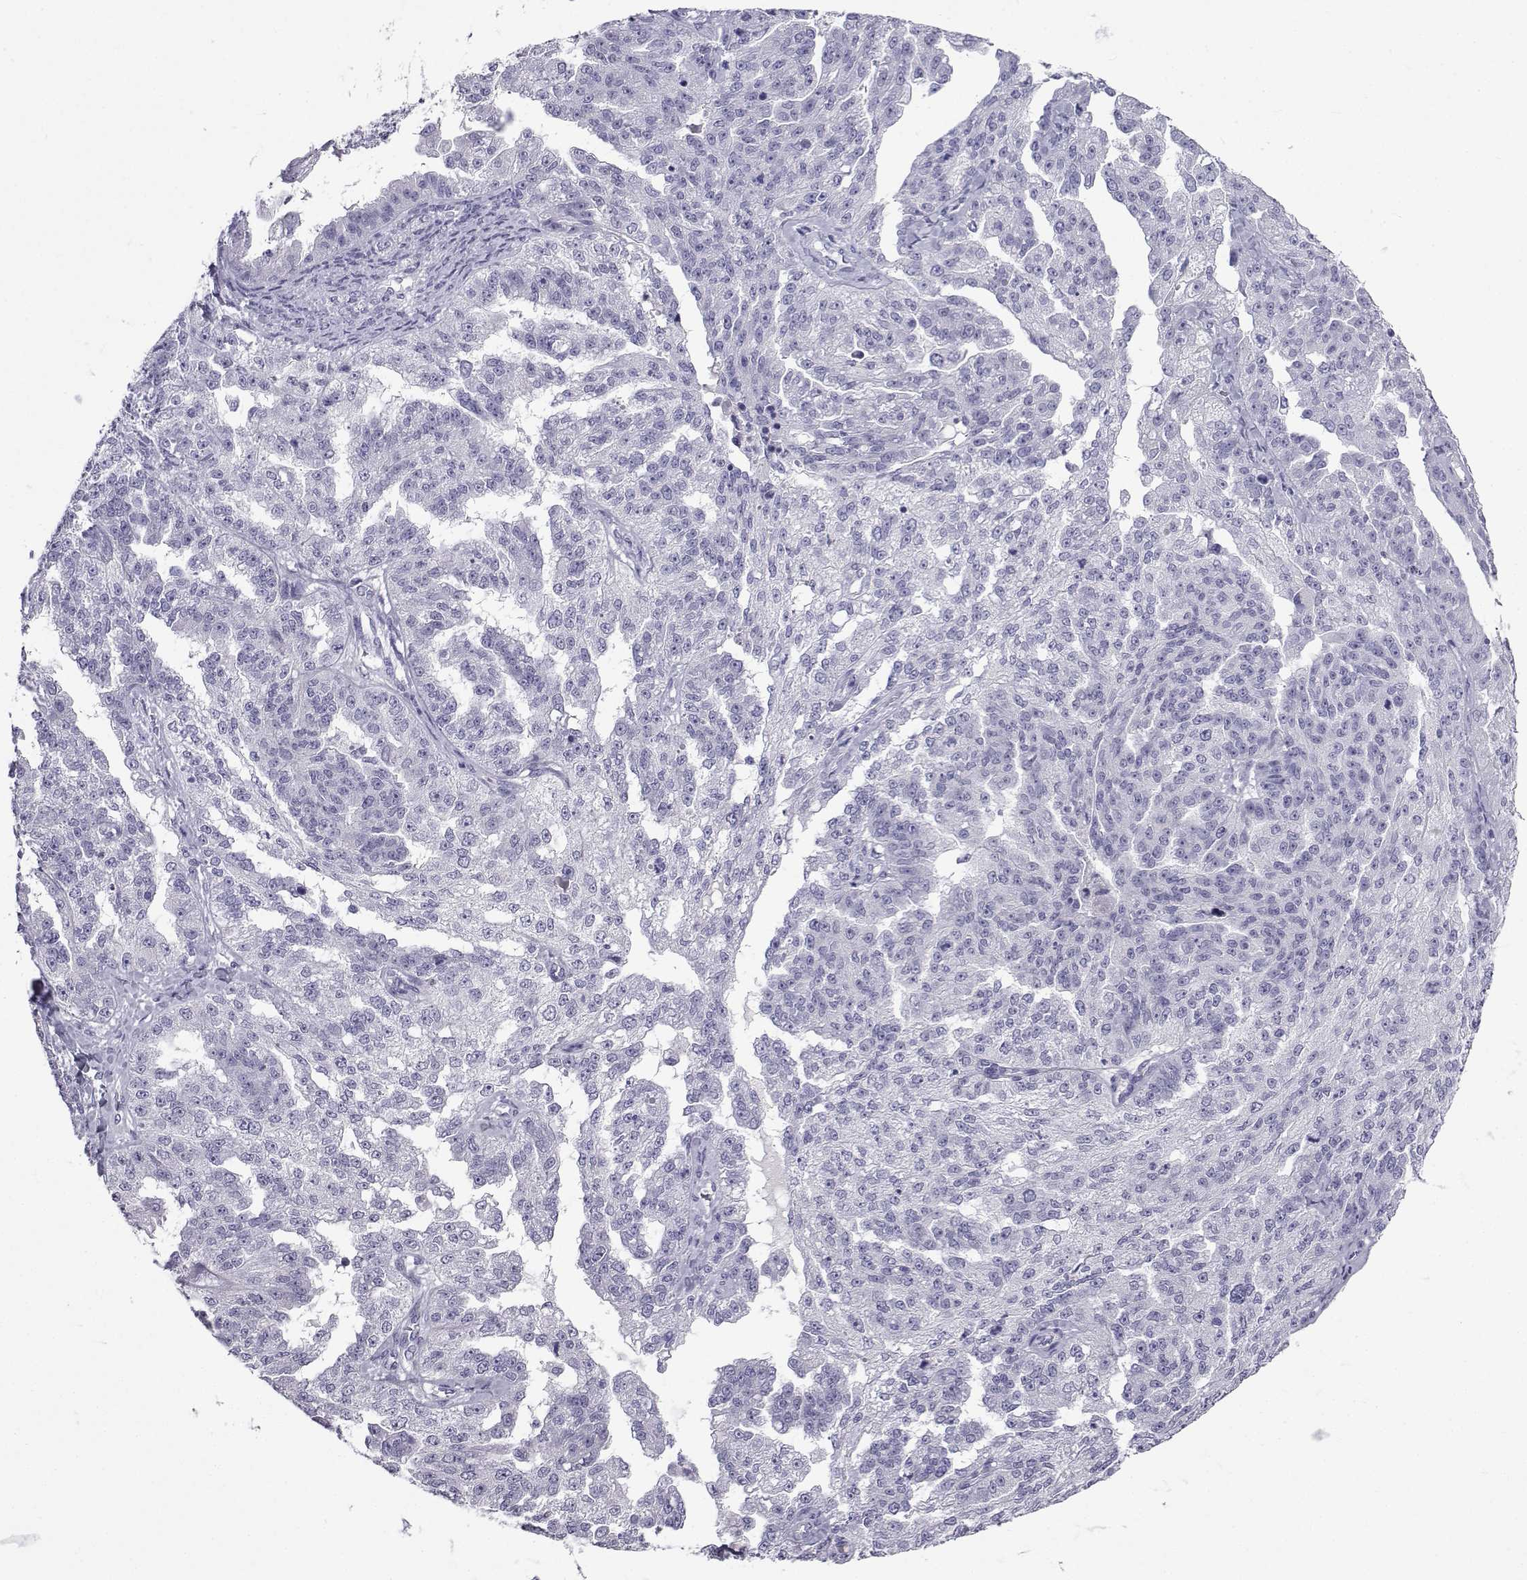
{"staining": {"intensity": "negative", "quantity": "none", "location": "none"}, "tissue": "ovarian cancer", "cell_type": "Tumor cells", "image_type": "cancer", "snomed": [{"axis": "morphology", "description": "Cystadenocarcinoma, serous, NOS"}, {"axis": "topography", "description": "Ovary"}], "caption": "Tumor cells show no significant protein positivity in ovarian serous cystadenocarcinoma.", "gene": "PCSK1N", "patient": {"sex": "female", "age": 58}}